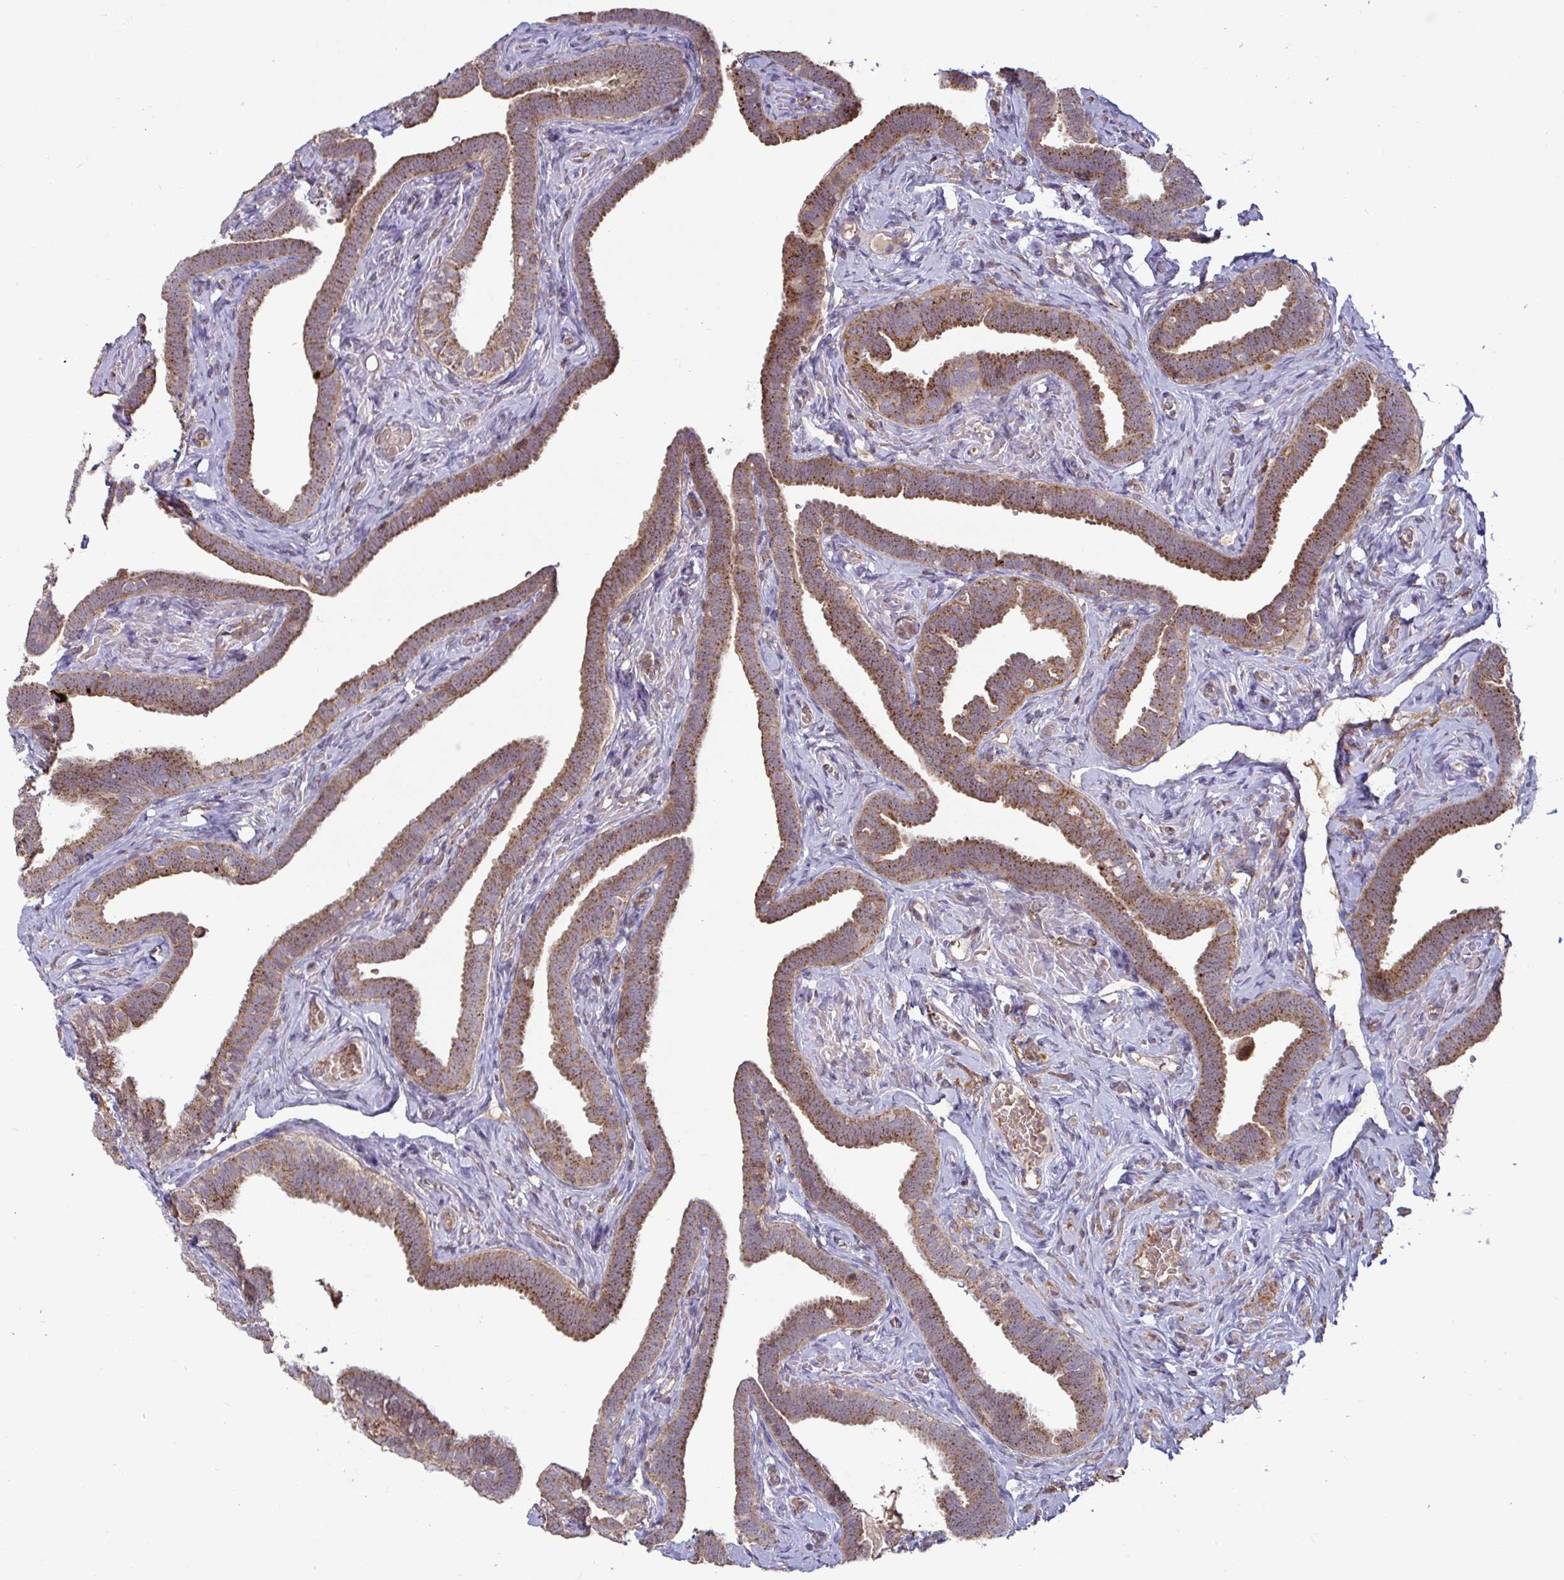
{"staining": {"intensity": "moderate", "quantity": ">75%", "location": "cytoplasmic/membranous"}, "tissue": "fallopian tube", "cell_type": "Glandular cells", "image_type": "normal", "snomed": [{"axis": "morphology", "description": "Normal tissue, NOS"}, {"axis": "topography", "description": "Fallopian tube"}], "caption": "IHC image of benign fallopian tube: human fallopian tube stained using immunohistochemistry (IHC) demonstrates medium levels of moderate protein expression localized specifically in the cytoplasmic/membranous of glandular cells, appearing as a cytoplasmic/membranous brown color.", "gene": "SPRY1", "patient": {"sex": "female", "age": 69}}